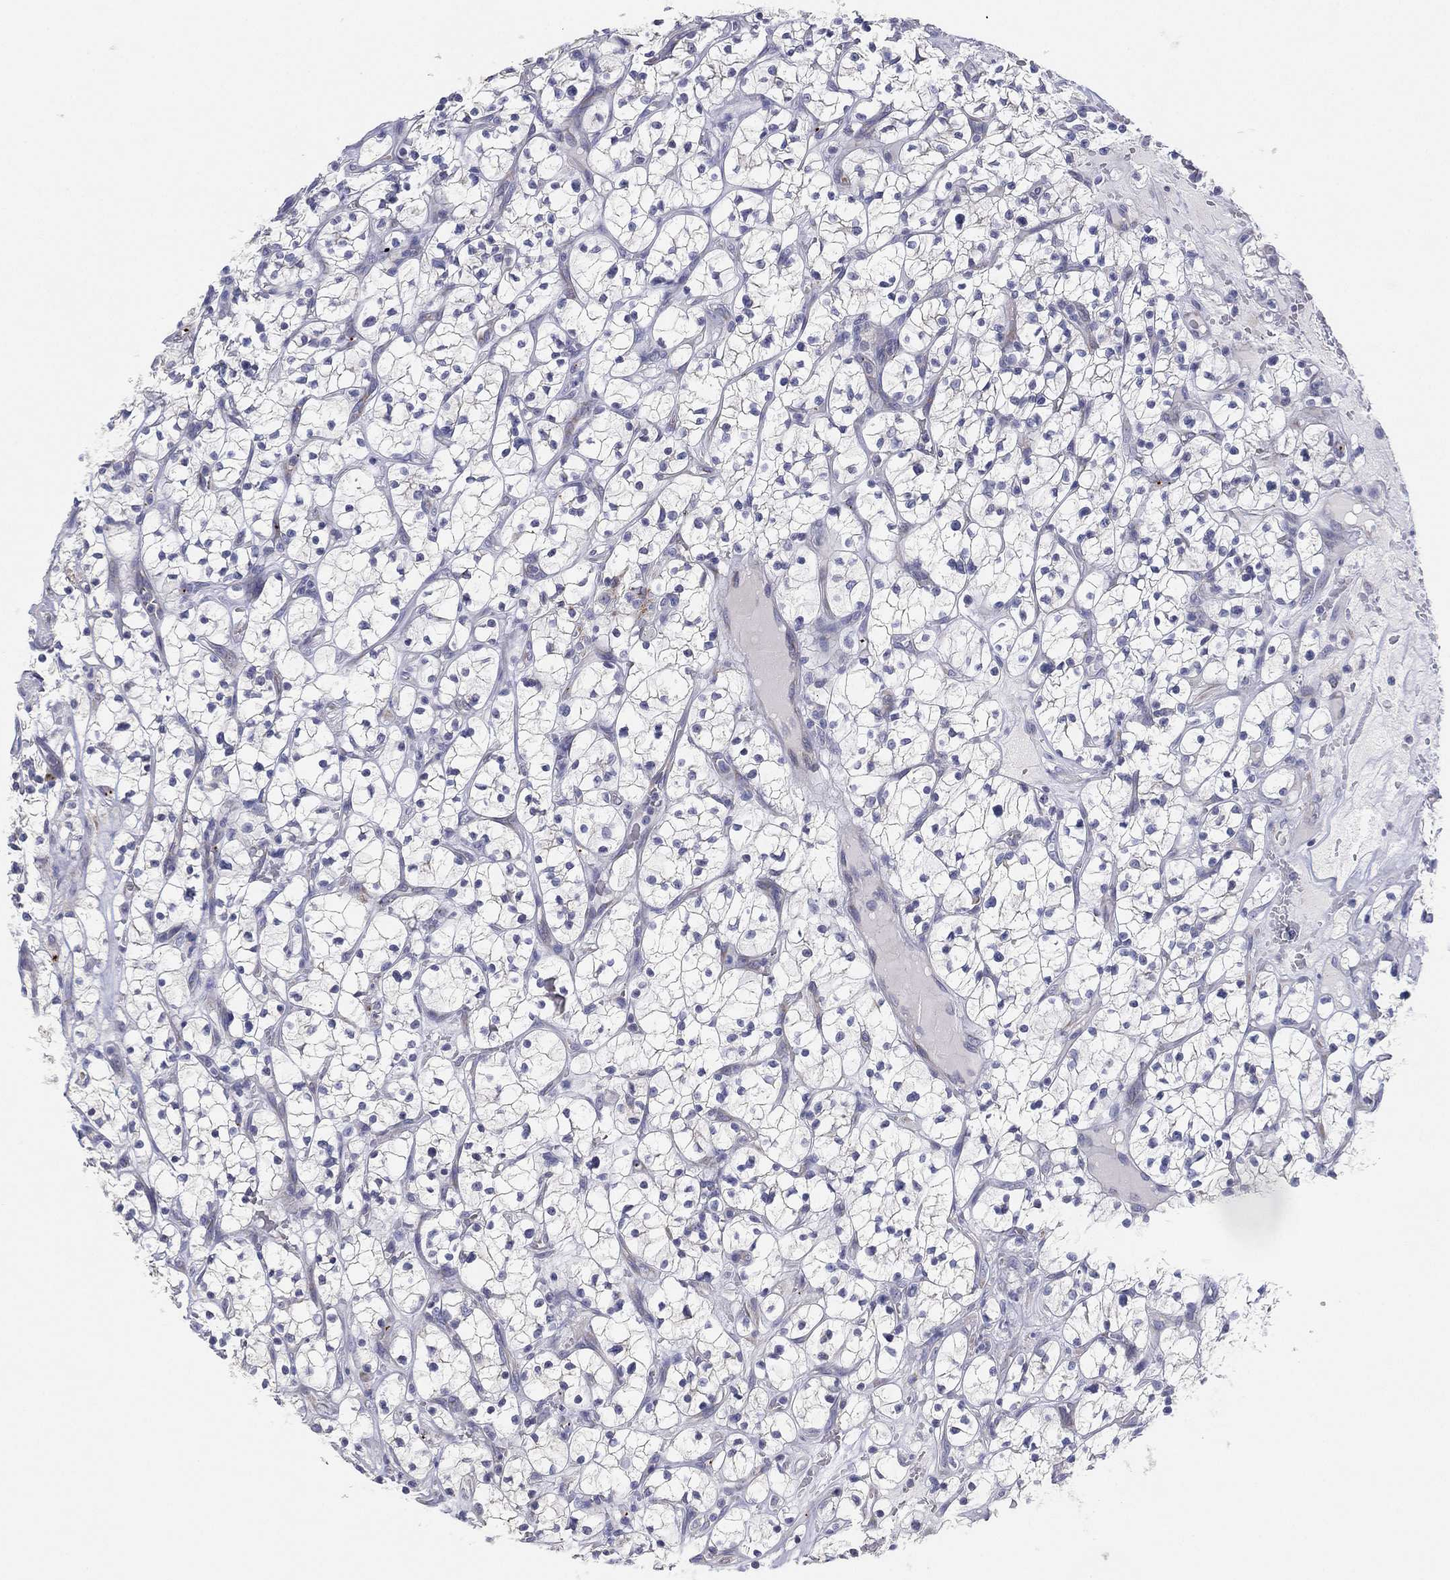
{"staining": {"intensity": "negative", "quantity": "none", "location": "none"}, "tissue": "renal cancer", "cell_type": "Tumor cells", "image_type": "cancer", "snomed": [{"axis": "morphology", "description": "Adenocarcinoma, NOS"}, {"axis": "topography", "description": "Kidney"}], "caption": "The IHC photomicrograph has no significant positivity in tumor cells of renal cancer (adenocarcinoma) tissue.", "gene": "TMEM40", "patient": {"sex": "female", "age": 64}}